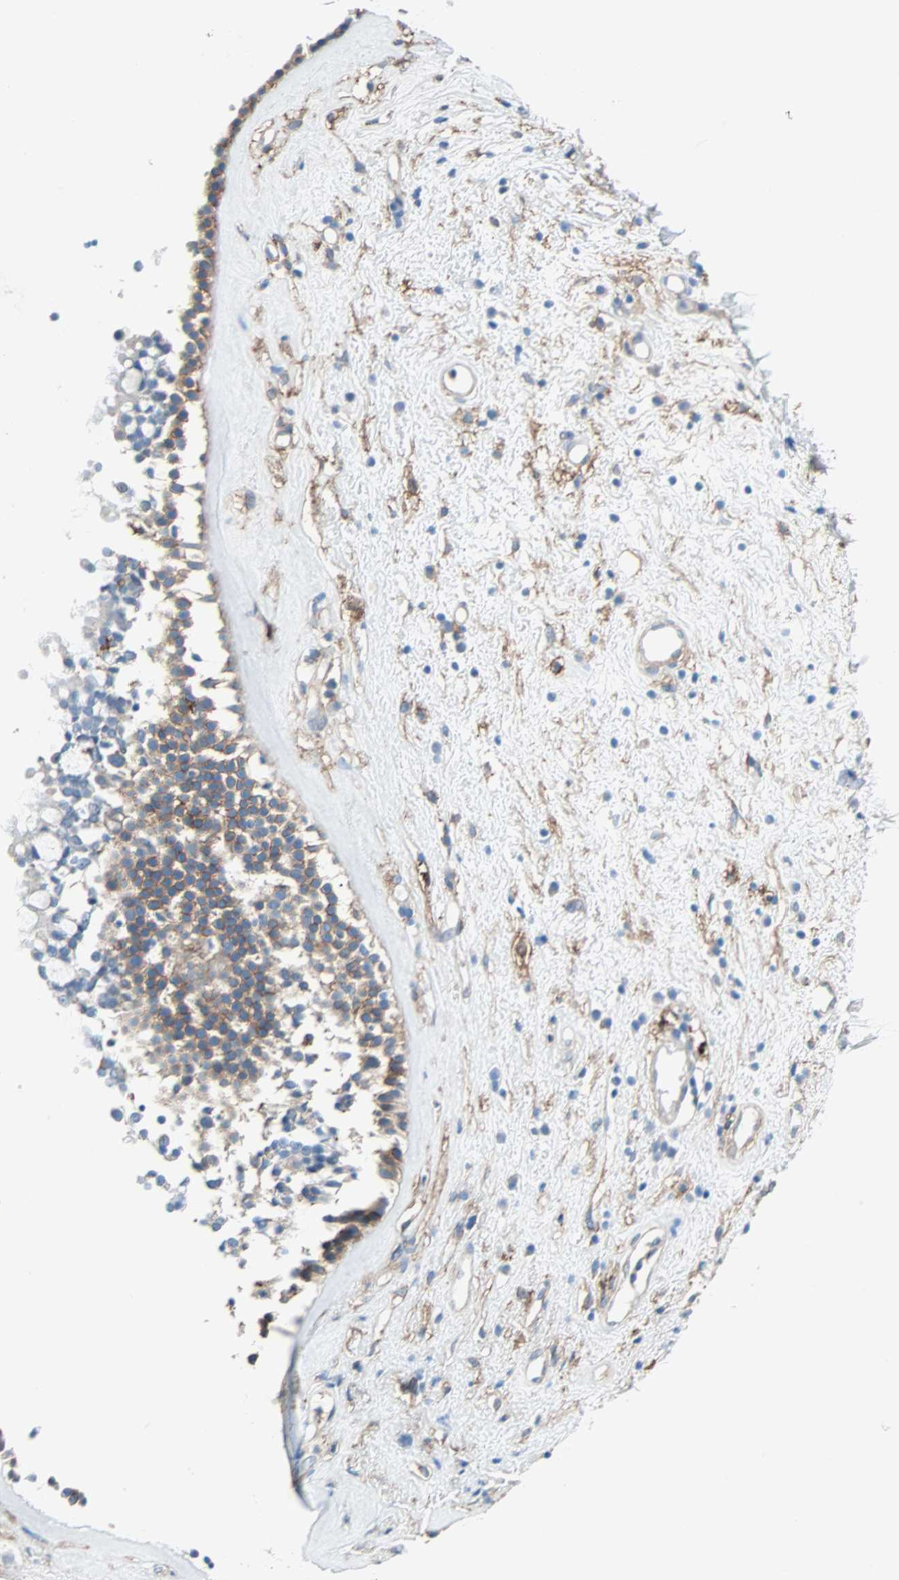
{"staining": {"intensity": "strong", "quantity": ">75%", "location": "cytoplasmic/membranous"}, "tissue": "nasopharynx", "cell_type": "Respiratory epithelial cells", "image_type": "normal", "snomed": [{"axis": "morphology", "description": "Normal tissue, NOS"}, {"axis": "morphology", "description": "Inflammation, NOS"}, {"axis": "topography", "description": "Nasopharynx"}], "caption": "Immunohistochemistry (DAB (3,3'-diaminobenzidine)) staining of unremarkable human nasopharynx demonstrates strong cytoplasmic/membranous protein positivity in about >75% of respiratory epithelial cells.", "gene": "EPB41L2", "patient": {"sex": "male", "age": 48}}